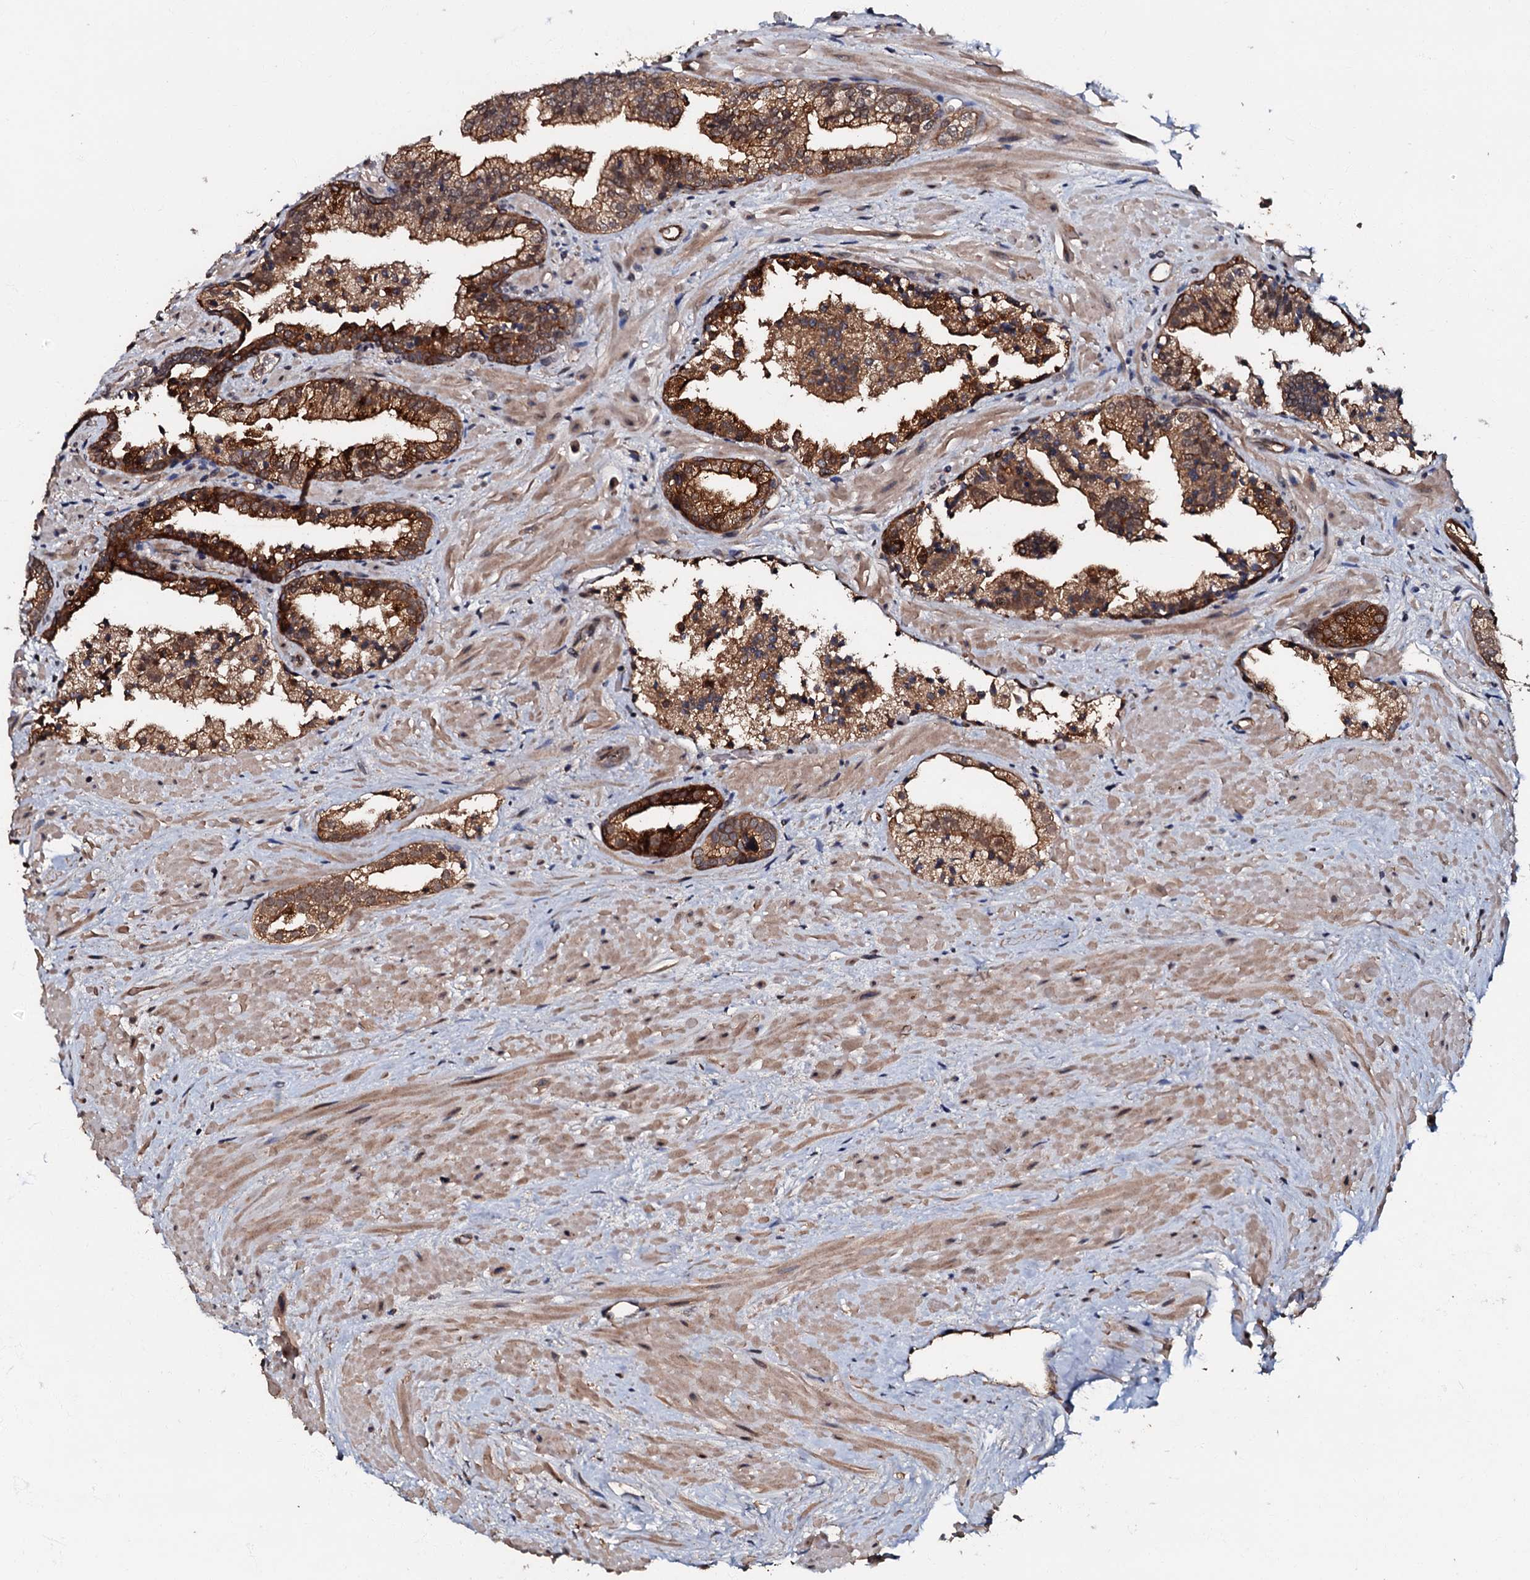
{"staining": {"intensity": "moderate", "quantity": ">75%", "location": "cytoplasmic/membranous"}, "tissue": "prostate cancer", "cell_type": "Tumor cells", "image_type": "cancer", "snomed": [{"axis": "morphology", "description": "Adenocarcinoma, High grade"}, {"axis": "topography", "description": "Prostate"}], "caption": "An immunohistochemistry image of tumor tissue is shown. Protein staining in brown highlights moderate cytoplasmic/membranous positivity in prostate cancer within tumor cells. The protein is stained brown, and the nuclei are stained in blue (DAB IHC with brightfield microscopy, high magnification).", "gene": "MANSC4", "patient": {"sex": "male", "age": 71}}